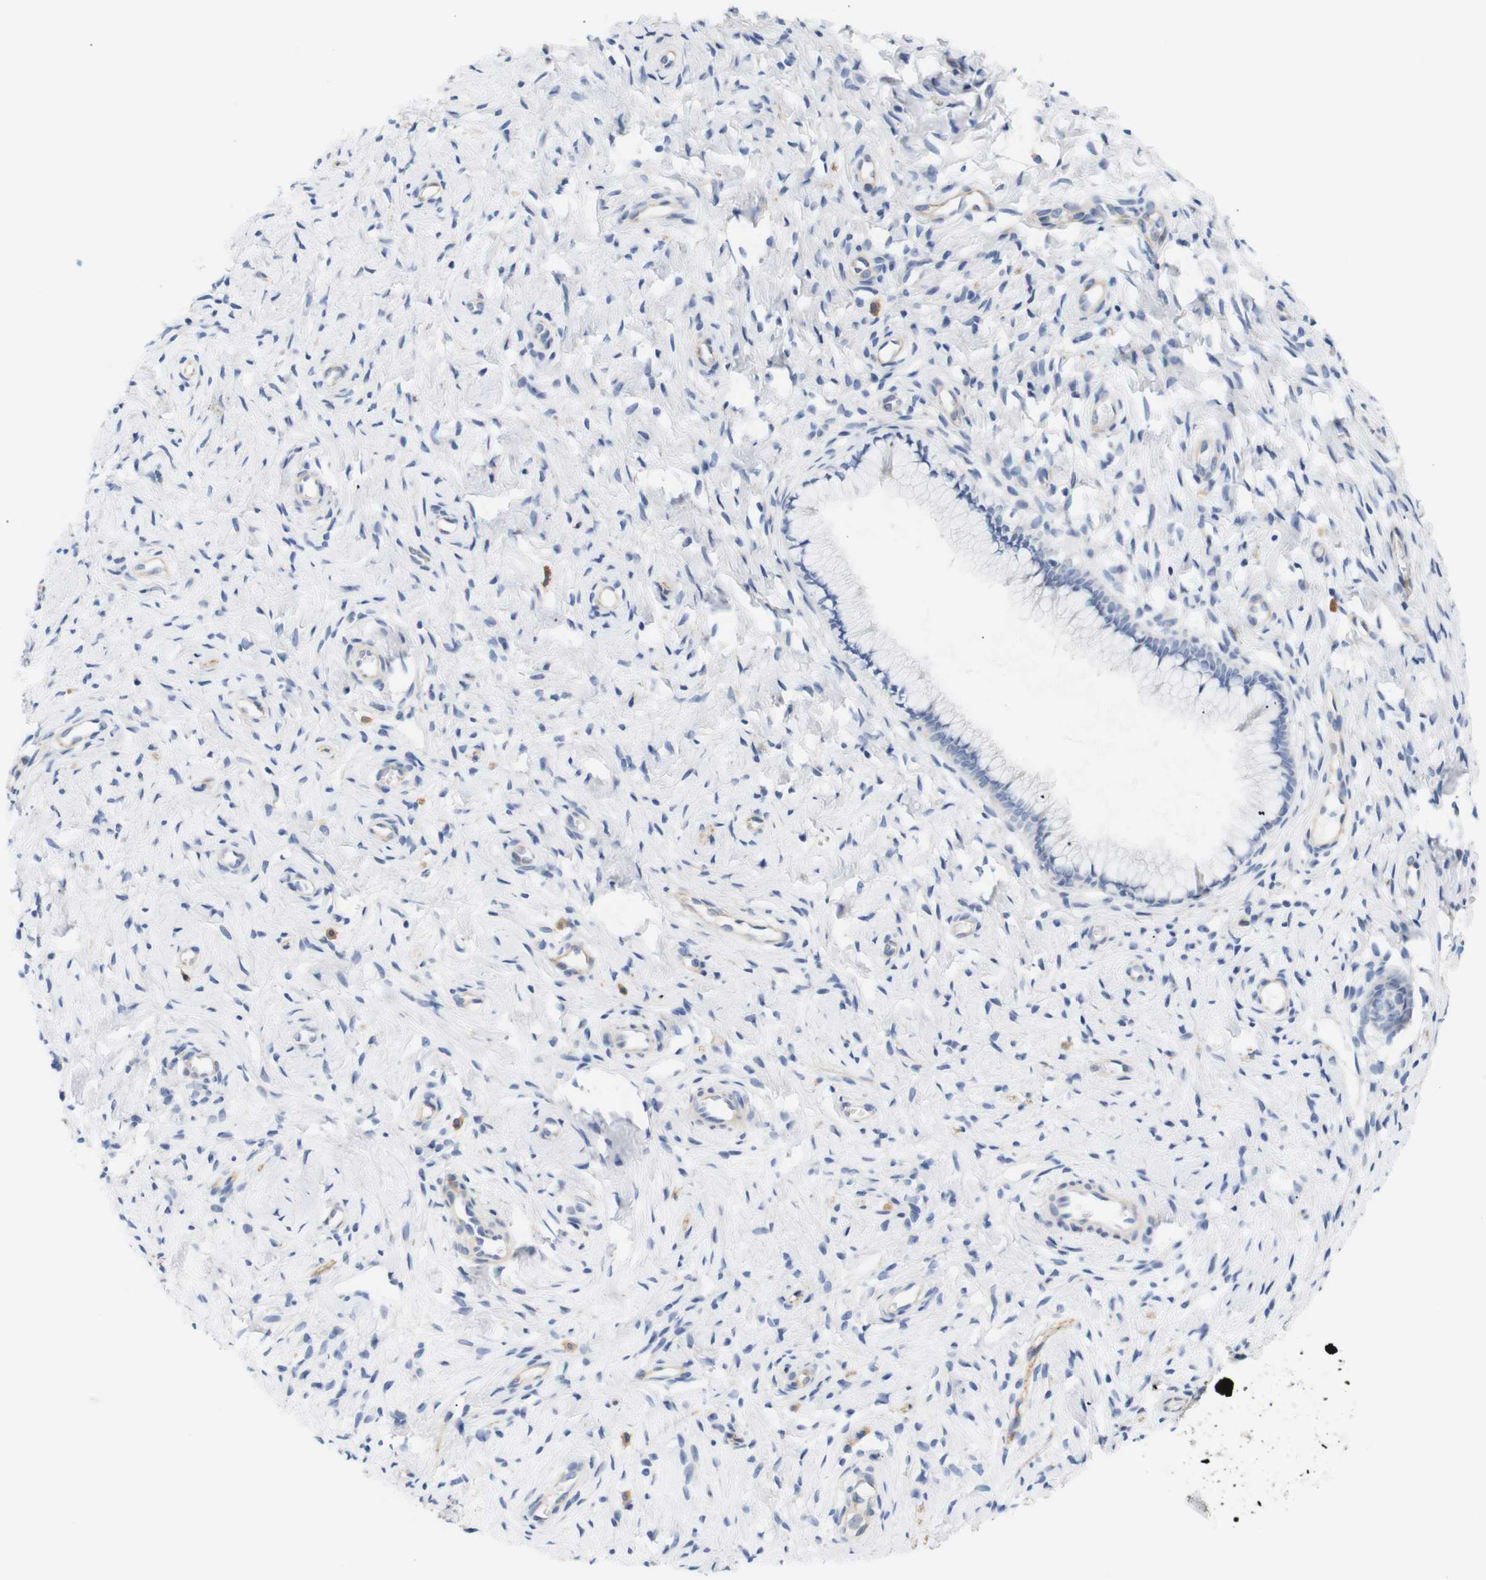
{"staining": {"intensity": "negative", "quantity": "none", "location": "none"}, "tissue": "cervix", "cell_type": "Glandular cells", "image_type": "normal", "snomed": [{"axis": "morphology", "description": "Normal tissue, NOS"}, {"axis": "topography", "description": "Cervix"}], "caption": "Glandular cells show no significant protein staining in benign cervix. The staining is performed using DAB (3,3'-diaminobenzidine) brown chromogen with nuclei counter-stained in using hematoxylin.", "gene": "STMN3", "patient": {"sex": "female", "age": 65}}